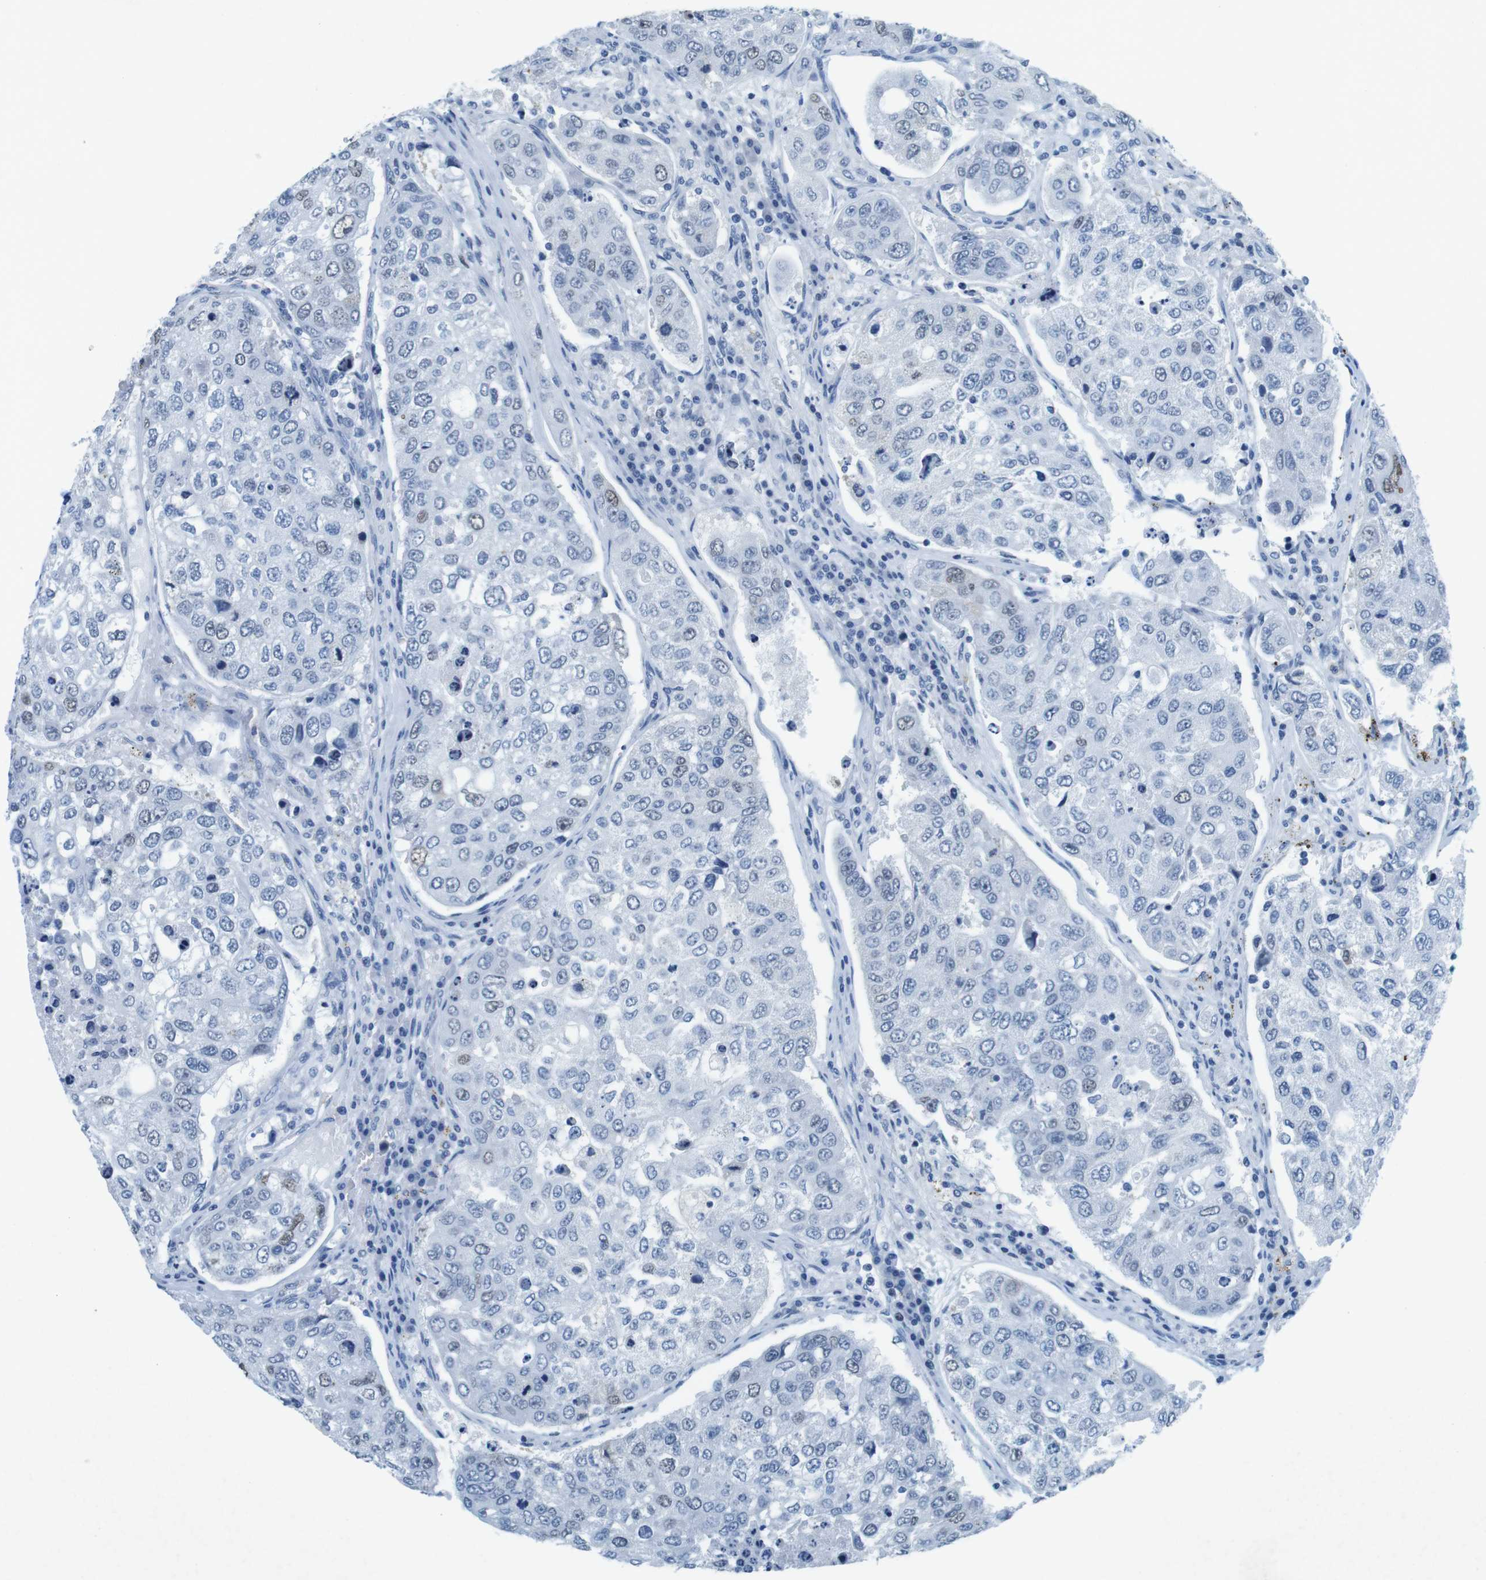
{"staining": {"intensity": "weak", "quantity": "<25%", "location": "nuclear"}, "tissue": "urothelial cancer", "cell_type": "Tumor cells", "image_type": "cancer", "snomed": [{"axis": "morphology", "description": "Urothelial carcinoma, High grade"}, {"axis": "topography", "description": "Lymph node"}, {"axis": "topography", "description": "Urinary bladder"}], "caption": "A histopathology image of high-grade urothelial carcinoma stained for a protein exhibits no brown staining in tumor cells. (DAB IHC, high magnification).", "gene": "CTAG1B", "patient": {"sex": "male", "age": 51}}